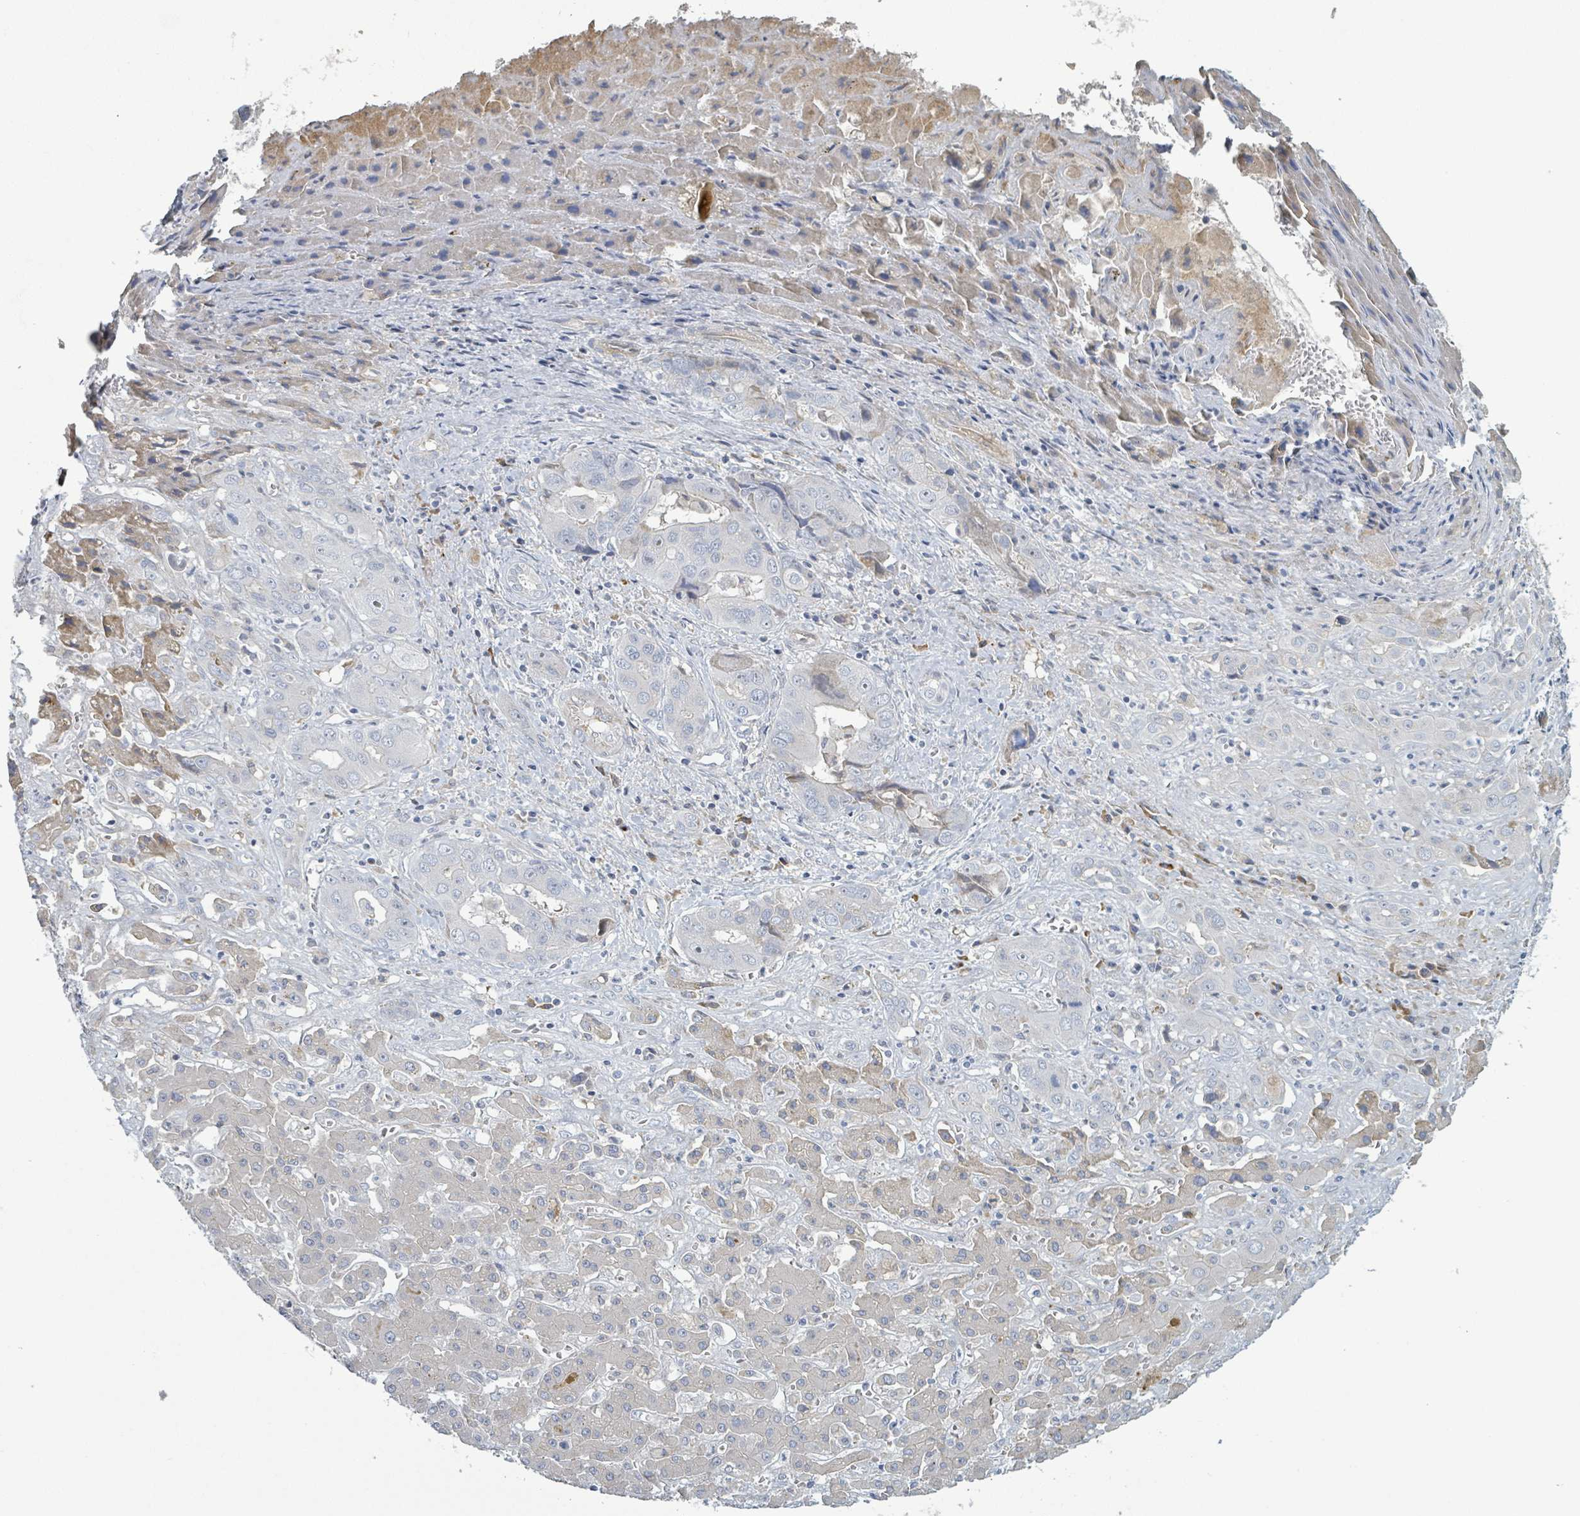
{"staining": {"intensity": "negative", "quantity": "none", "location": "none"}, "tissue": "liver cancer", "cell_type": "Tumor cells", "image_type": "cancer", "snomed": [{"axis": "morphology", "description": "Cholangiocarcinoma"}, {"axis": "topography", "description": "Liver"}], "caption": "Tumor cells show no significant protein positivity in cholangiocarcinoma (liver).", "gene": "RAB33B", "patient": {"sex": "male", "age": 67}}